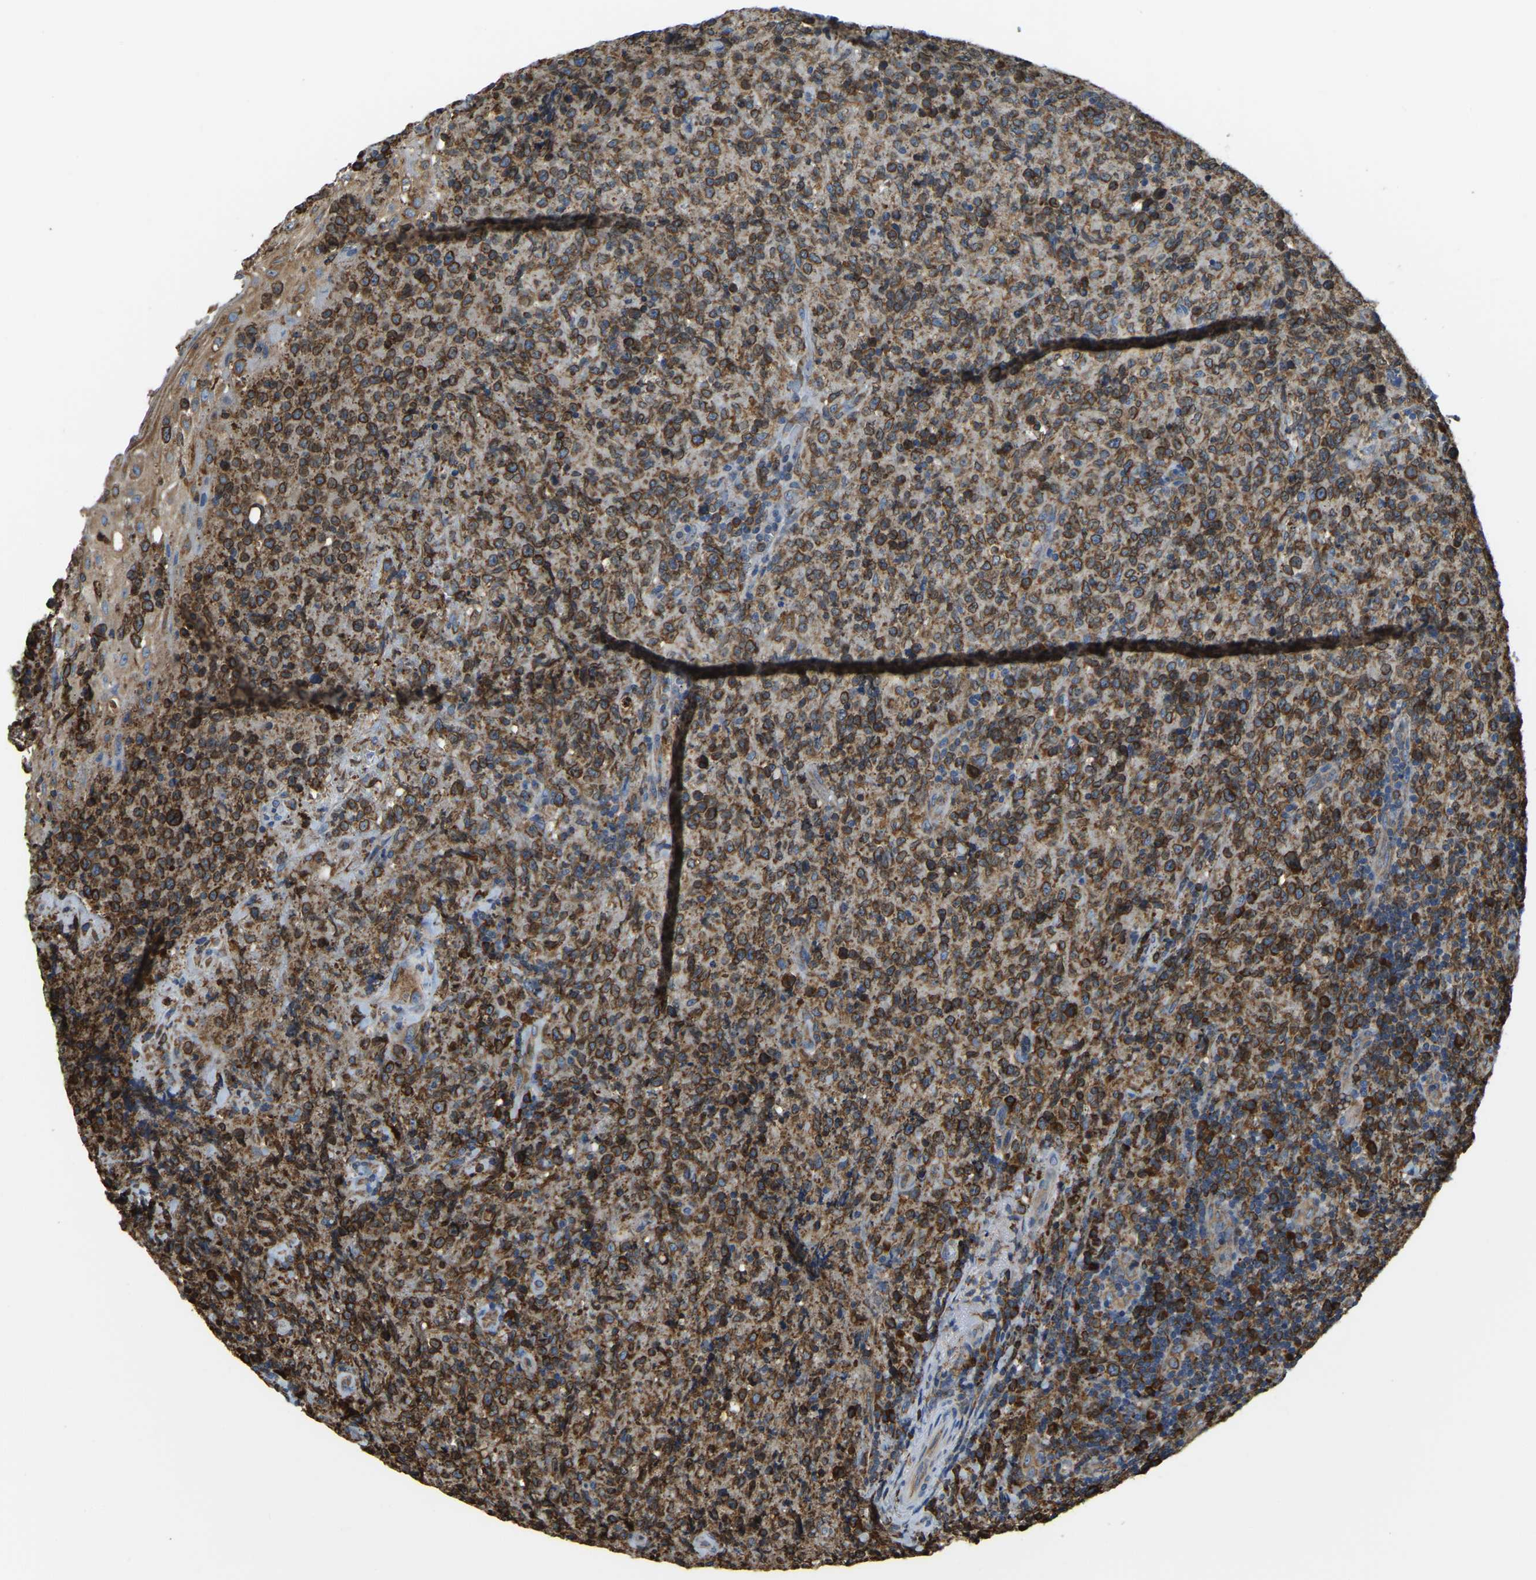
{"staining": {"intensity": "strong", "quantity": "25%-75%", "location": "cytoplasmic/membranous"}, "tissue": "lymphoma", "cell_type": "Tumor cells", "image_type": "cancer", "snomed": [{"axis": "morphology", "description": "Malignant lymphoma, non-Hodgkin's type, High grade"}, {"axis": "topography", "description": "Tonsil"}], "caption": "A brown stain labels strong cytoplasmic/membranous expression of a protein in human lymphoma tumor cells.", "gene": "RNF115", "patient": {"sex": "female", "age": 36}}